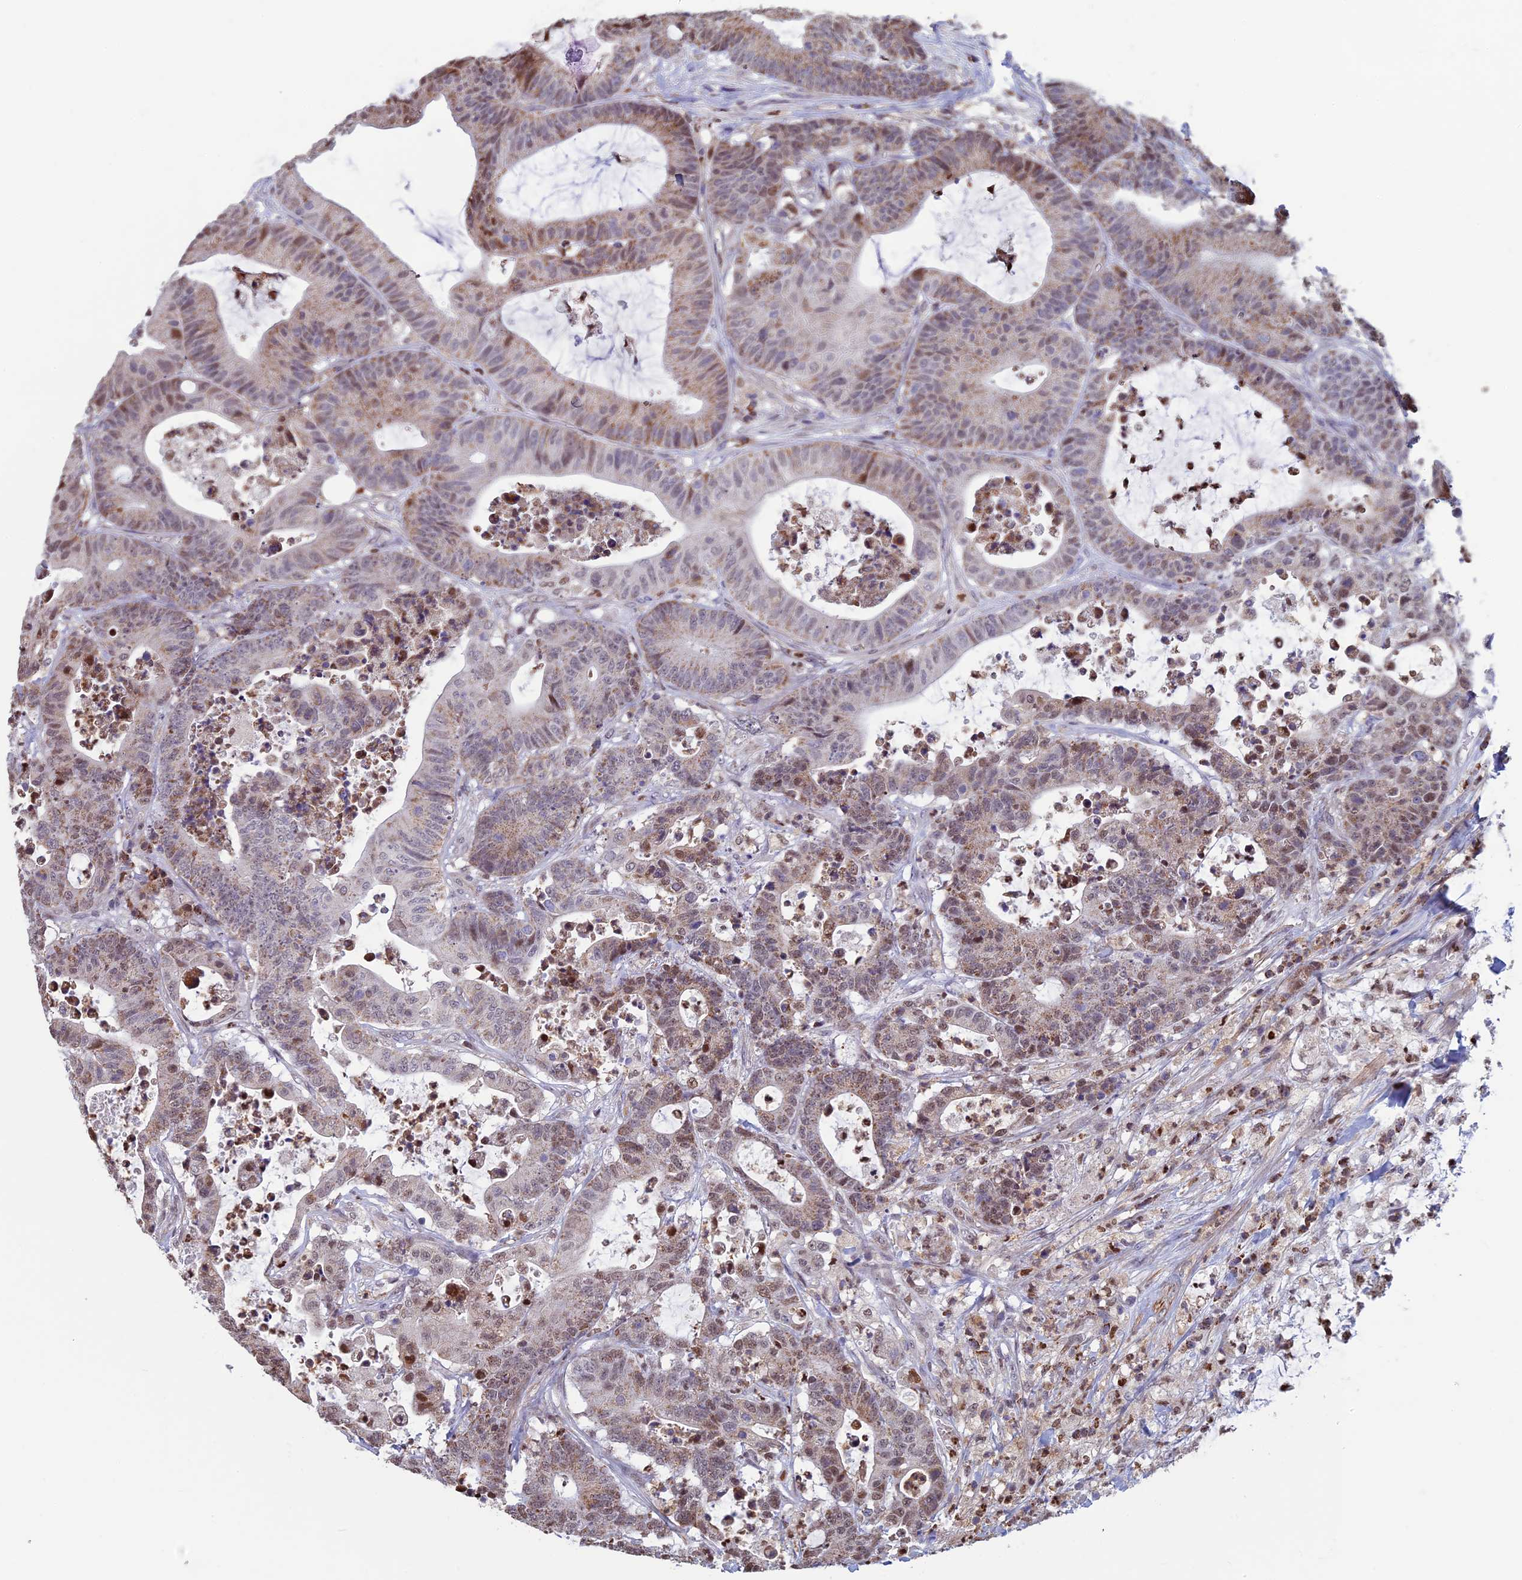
{"staining": {"intensity": "moderate", "quantity": "25%-75%", "location": "cytoplasmic/membranous,nuclear"}, "tissue": "colorectal cancer", "cell_type": "Tumor cells", "image_type": "cancer", "snomed": [{"axis": "morphology", "description": "Adenocarcinoma, NOS"}, {"axis": "topography", "description": "Colon"}], "caption": "Protein positivity by immunohistochemistry demonstrates moderate cytoplasmic/membranous and nuclear positivity in about 25%-75% of tumor cells in adenocarcinoma (colorectal).", "gene": "ACSS1", "patient": {"sex": "female", "age": 84}}